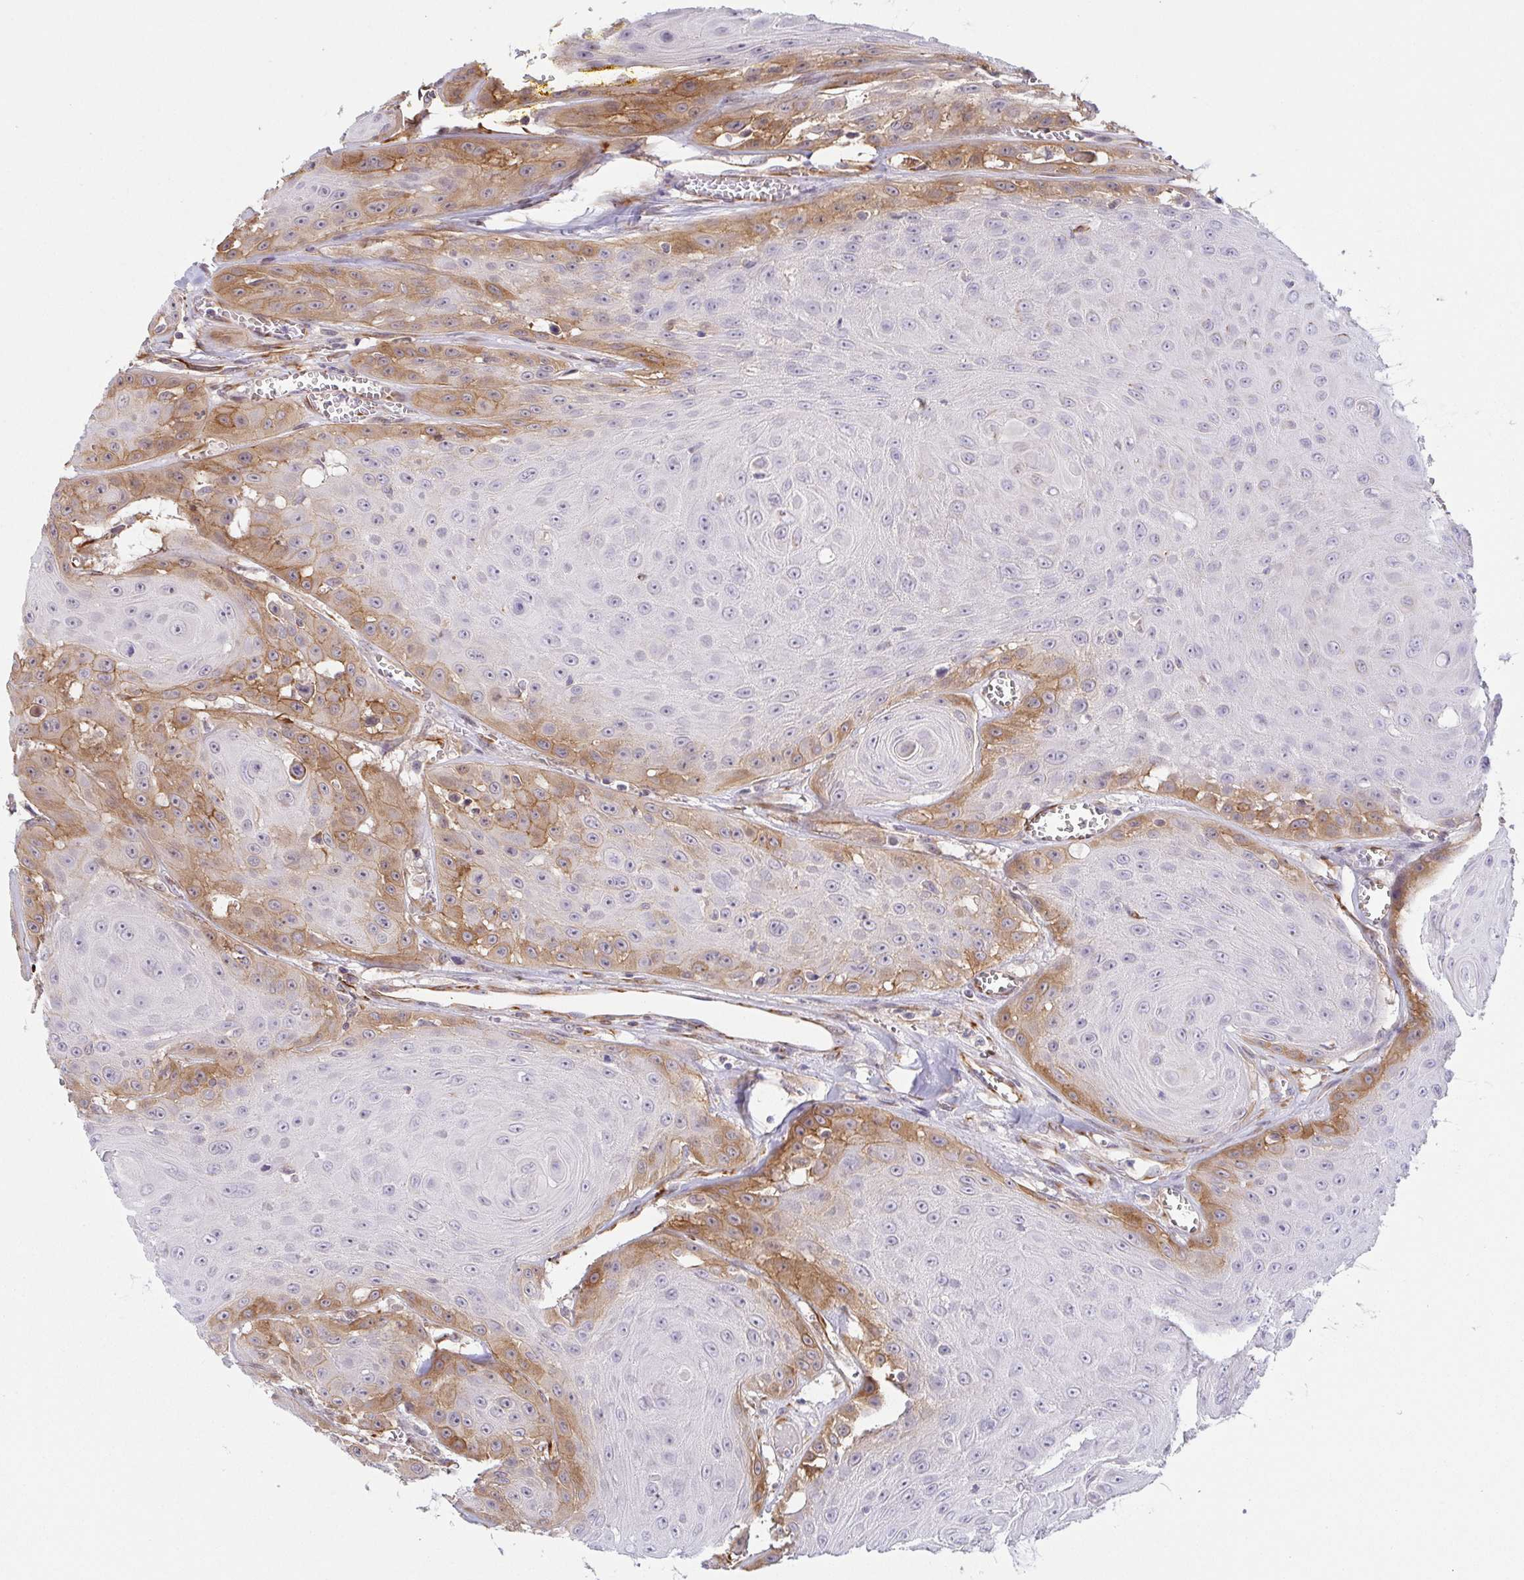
{"staining": {"intensity": "moderate", "quantity": "<25%", "location": "cytoplasmic/membranous"}, "tissue": "head and neck cancer", "cell_type": "Tumor cells", "image_type": "cancer", "snomed": [{"axis": "morphology", "description": "Squamous cell carcinoma, NOS"}, {"axis": "topography", "description": "Oral tissue"}, {"axis": "topography", "description": "Head-Neck"}], "caption": "IHC staining of squamous cell carcinoma (head and neck), which demonstrates low levels of moderate cytoplasmic/membranous expression in approximately <25% of tumor cells indicating moderate cytoplasmic/membranous protein staining. The staining was performed using DAB (3,3'-diaminobenzidine) (brown) for protein detection and nuclei were counterstained in hematoxylin (blue).", "gene": "COL17A1", "patient": {"sex": "male", "age": 81}}